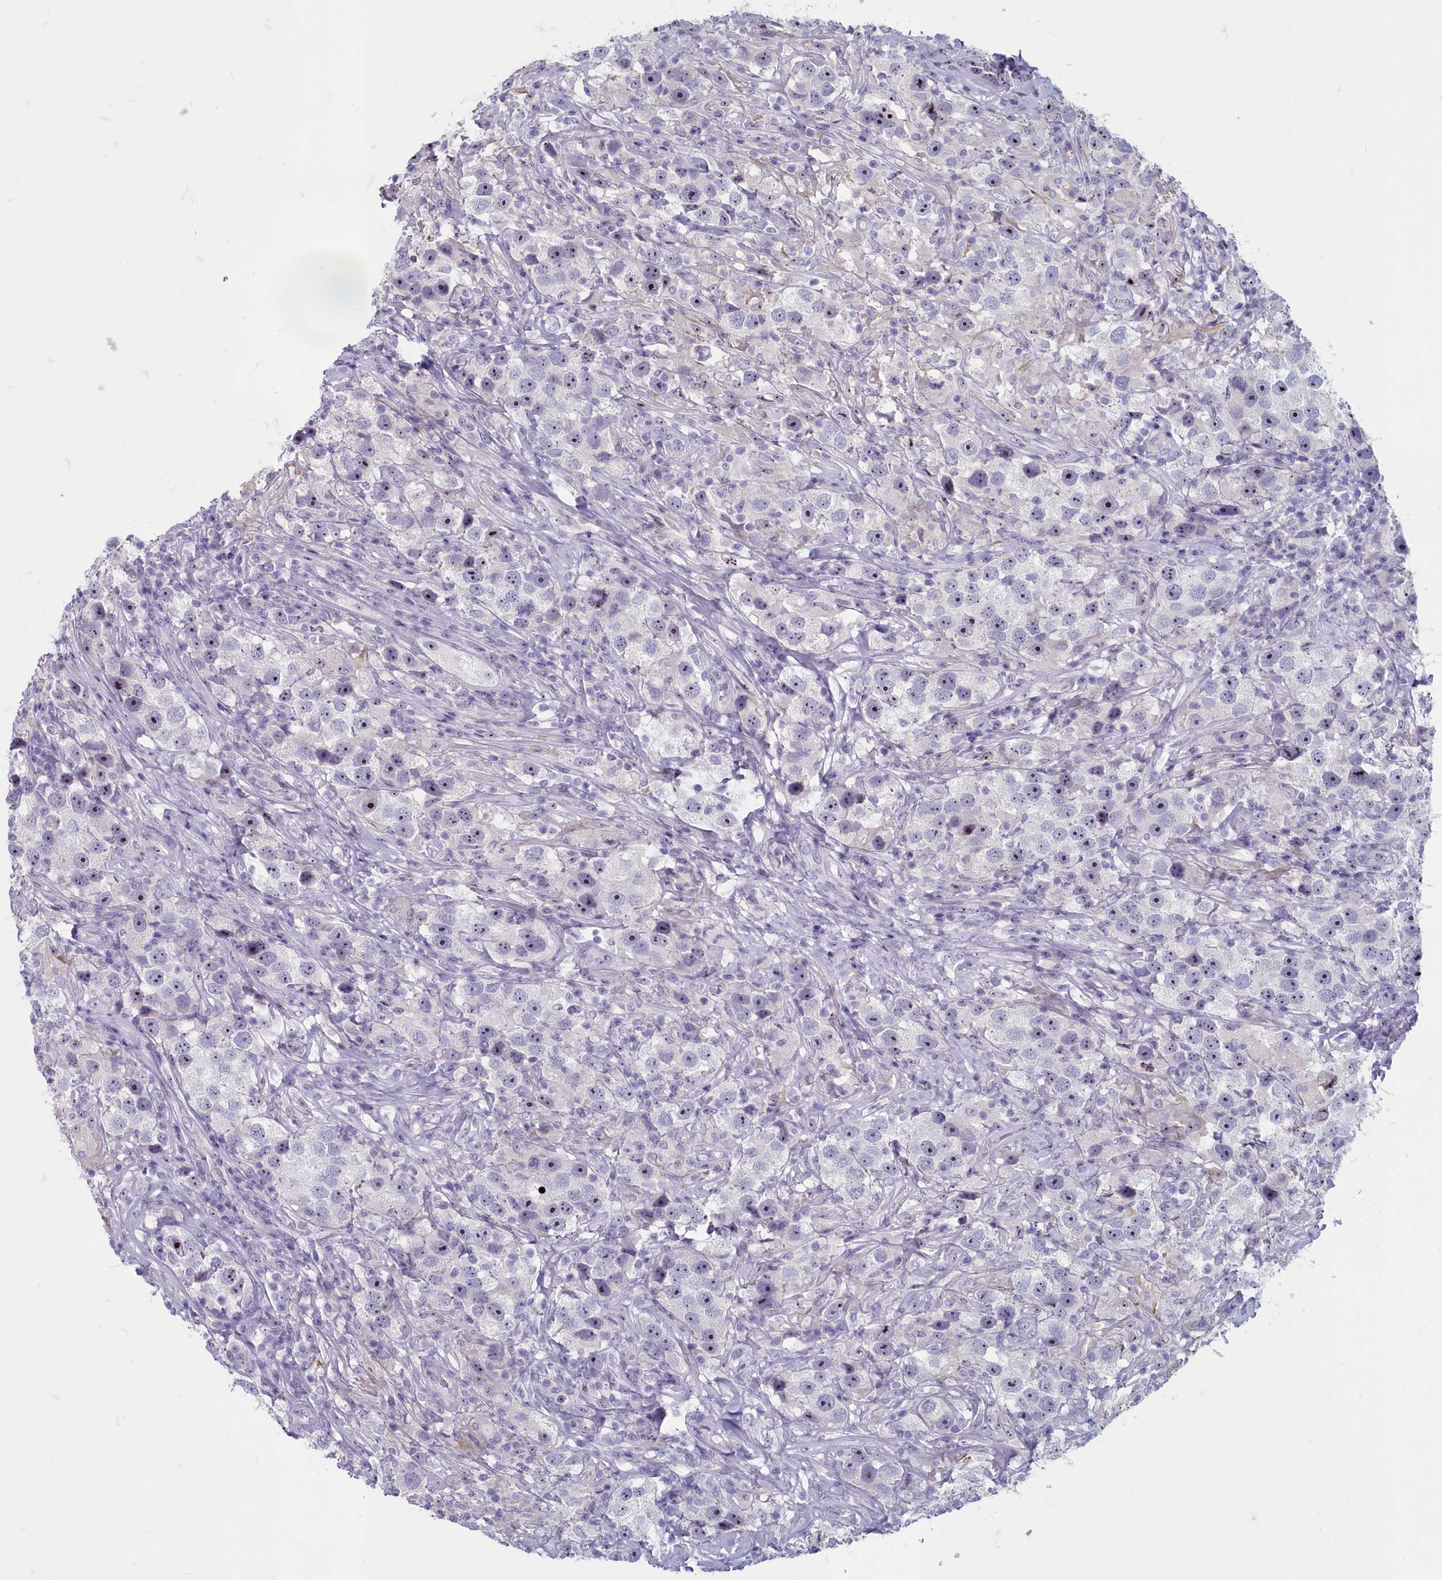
{"staining": {"intensity": "moderate", "quantity": "<25%", "location": "nuclear"}, "tissue": "testis cancer", "cell_type": "Tumor cells", "image_type": "cancer", "snomed": [{"axis": "morphology", "description": "Seminoma, NOS"}, {"axis": "topography", "description": "Testis"}], "caption": "A brown stain shows moderate nuclear staining of a protein in testis seminoma tumor cells.", "gene": "INSYN2A", "patient": {"sex": "male", "age": 49}}